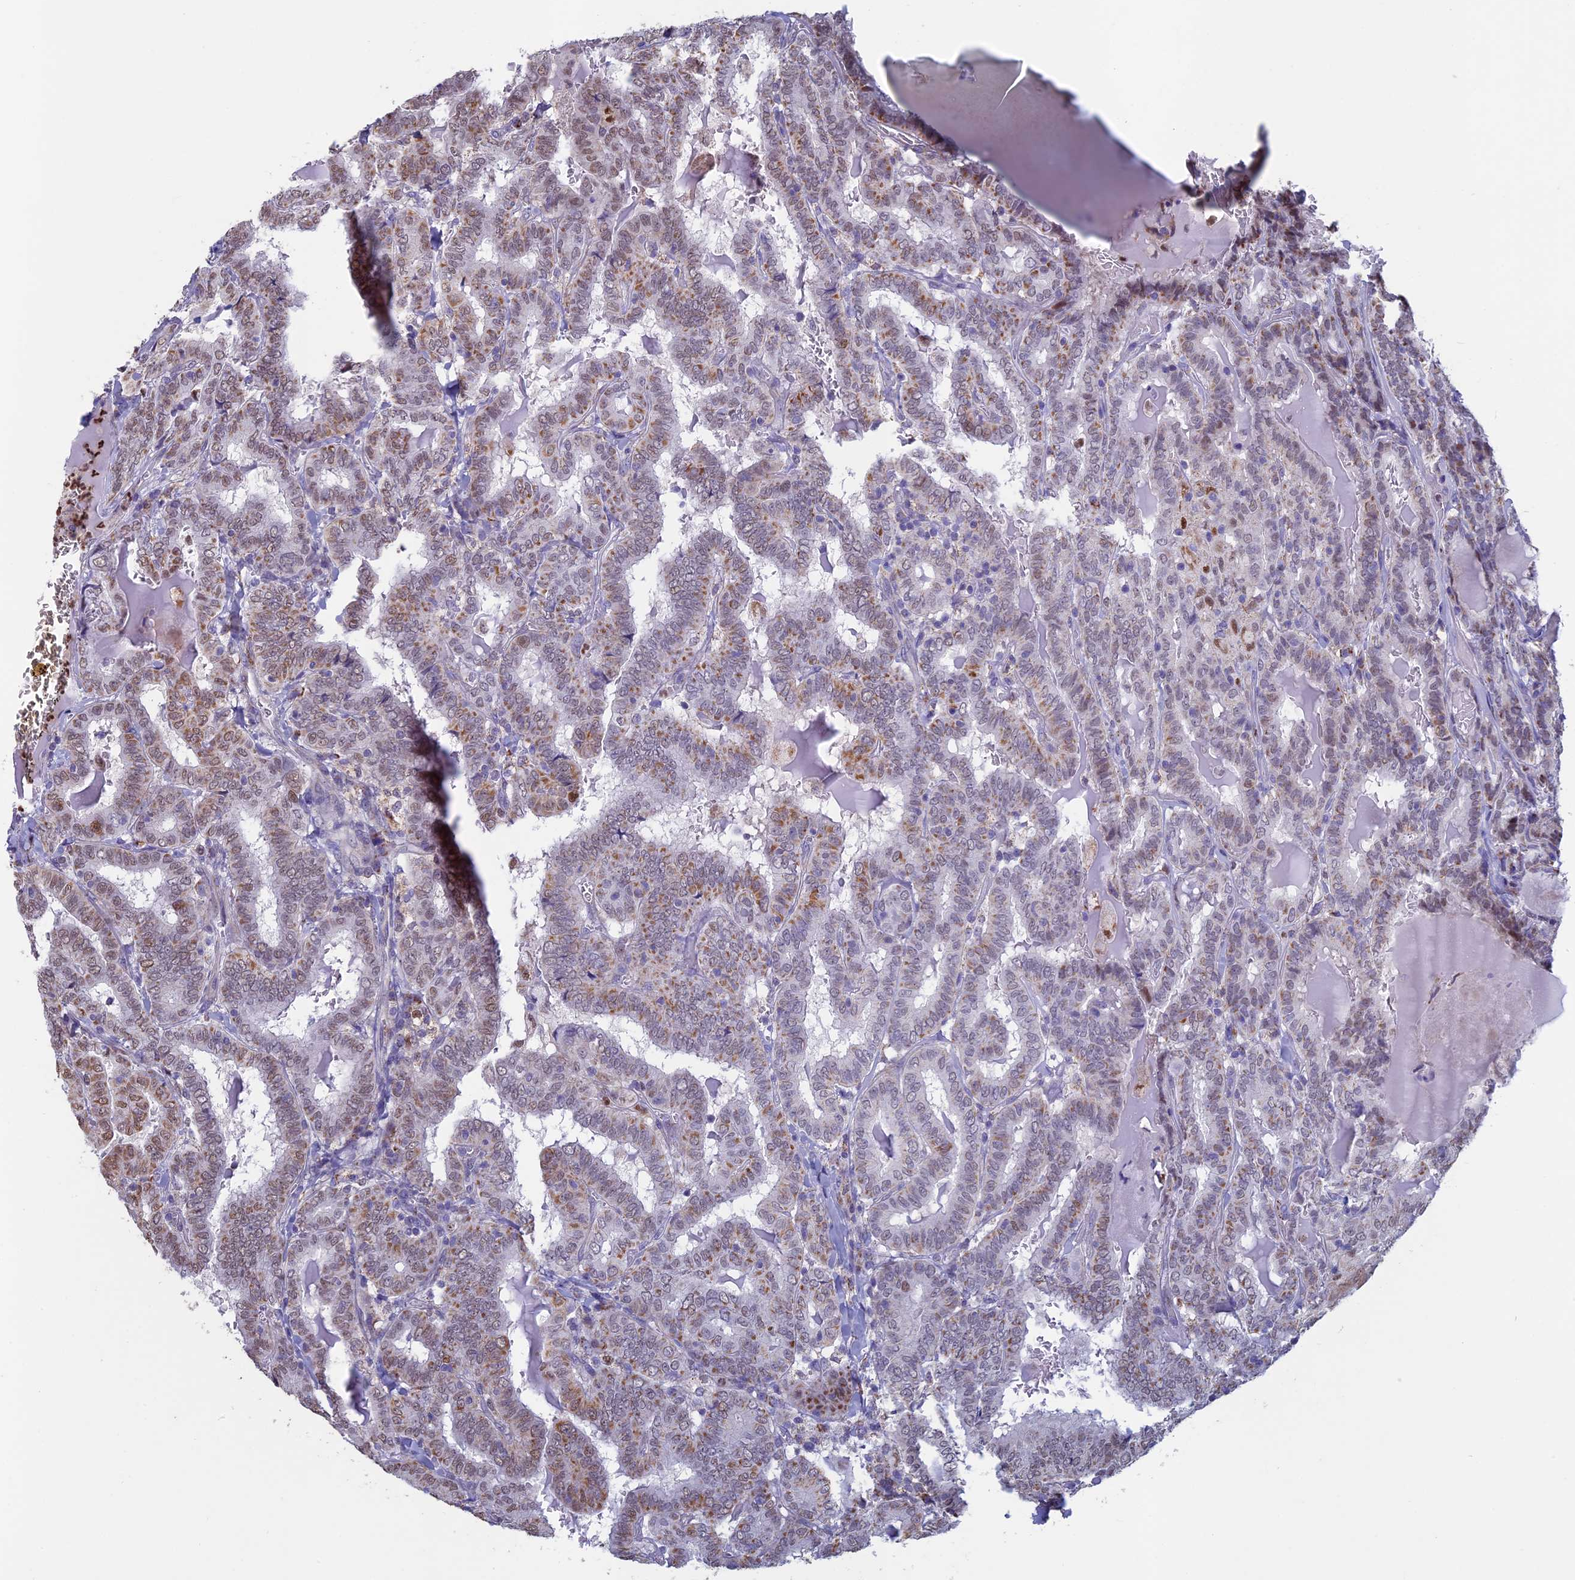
{"staining": {"intensity": "weak", "quantity": "25%-75%", "location": "cytoplasmic/membranous,nuclear"}, "tissue": "thyroid cancer", "cell_type": "Tumor cells", "image_type": "cancer", "snomed": [{"axis": "morphology", "description": "Papillary adenocarcinoma, NOS"}, {"axis": "topography", "description": "Thyroid gland"}], "caption": "Thyroid cancer (papillary adenocarcinoma) tissue exhibits weak cytoplasmic/membranous and nuclear staining in approximately 25%-75% of tumor cells", "gene": "ACSS1", "patient": {"sex": "female", "age": 72}}